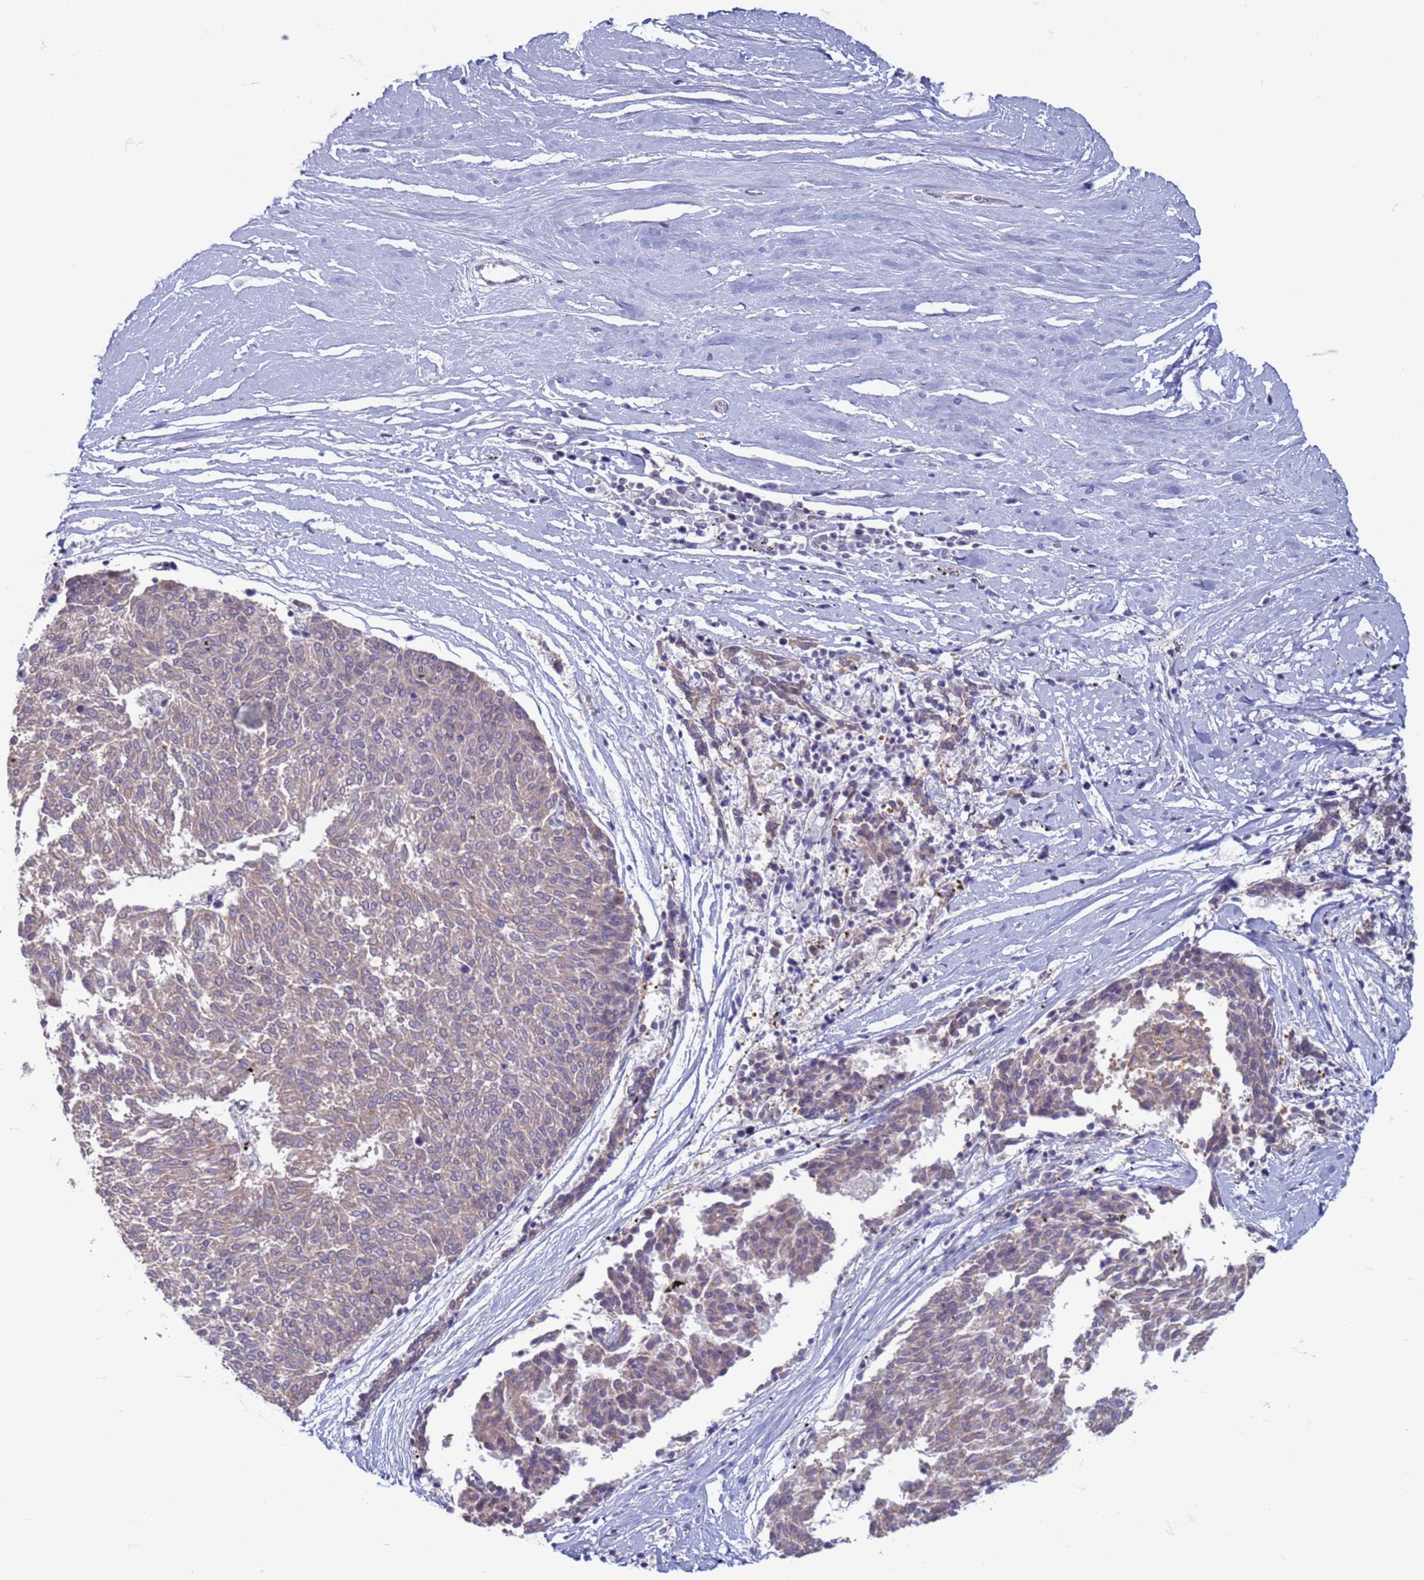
{"staining": {"intensity": "weak", "quantity": "<25%", "location": "cytoplasmic/membranous"}, "tissue": "melanoma", "cell_type": "Tumor cells", "image_type": "cancer", "snomed": [{"axis": "morphology", "description": "Malignant melanoma, NOS"}, {"axis": "topography", "description": "Skin"}], "caption": "Tumor cells show no significant protein staining in melanoma. (Stains: DAB immunohistochemistry (IHC) with hematoxylin counter stain, Microscopy: brightfield microscopy at high magnification).", "gene": "SAE1", "patient": {"sex": "female", "age": 72}}